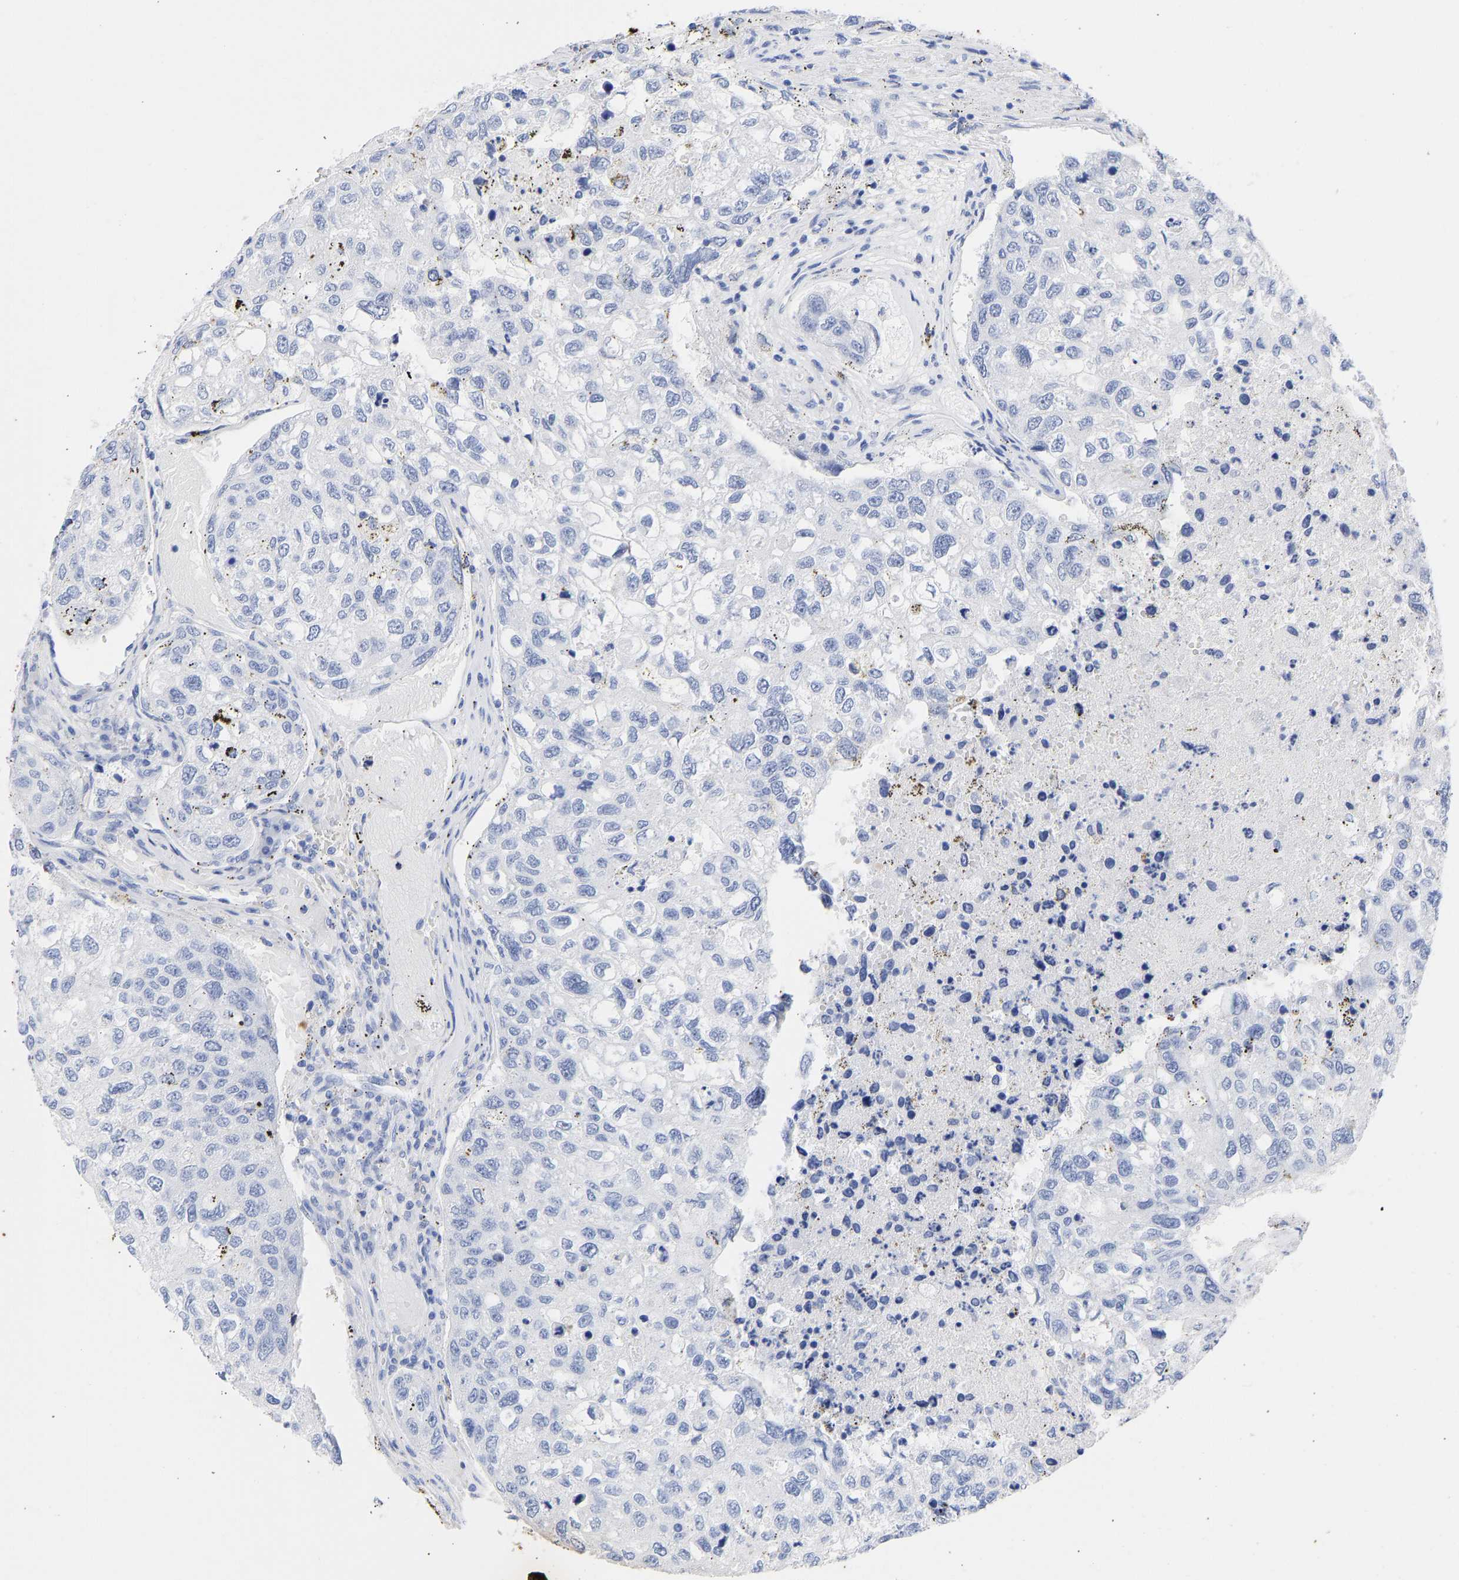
{"staining": {"intensity": "negative", "quantity": "none", "location": "none"}, "tissue": "urothelial cancer", "cell_type": "Tumor cells", "image_type": "cancer", "snomed": [{"axis": "morphology", "description": "Urothelial carcinoma, High grade"}, {"axis": "topography", "description": "Lymph node"}, {"axis": "topography", "description": "Urinary bladder"}], "caption": "Tumor cells show no significant protein staining in high-grade urothelial carcinoma.", "gene": "KRT1", "patient": {"sex": "male", "age": 51}}